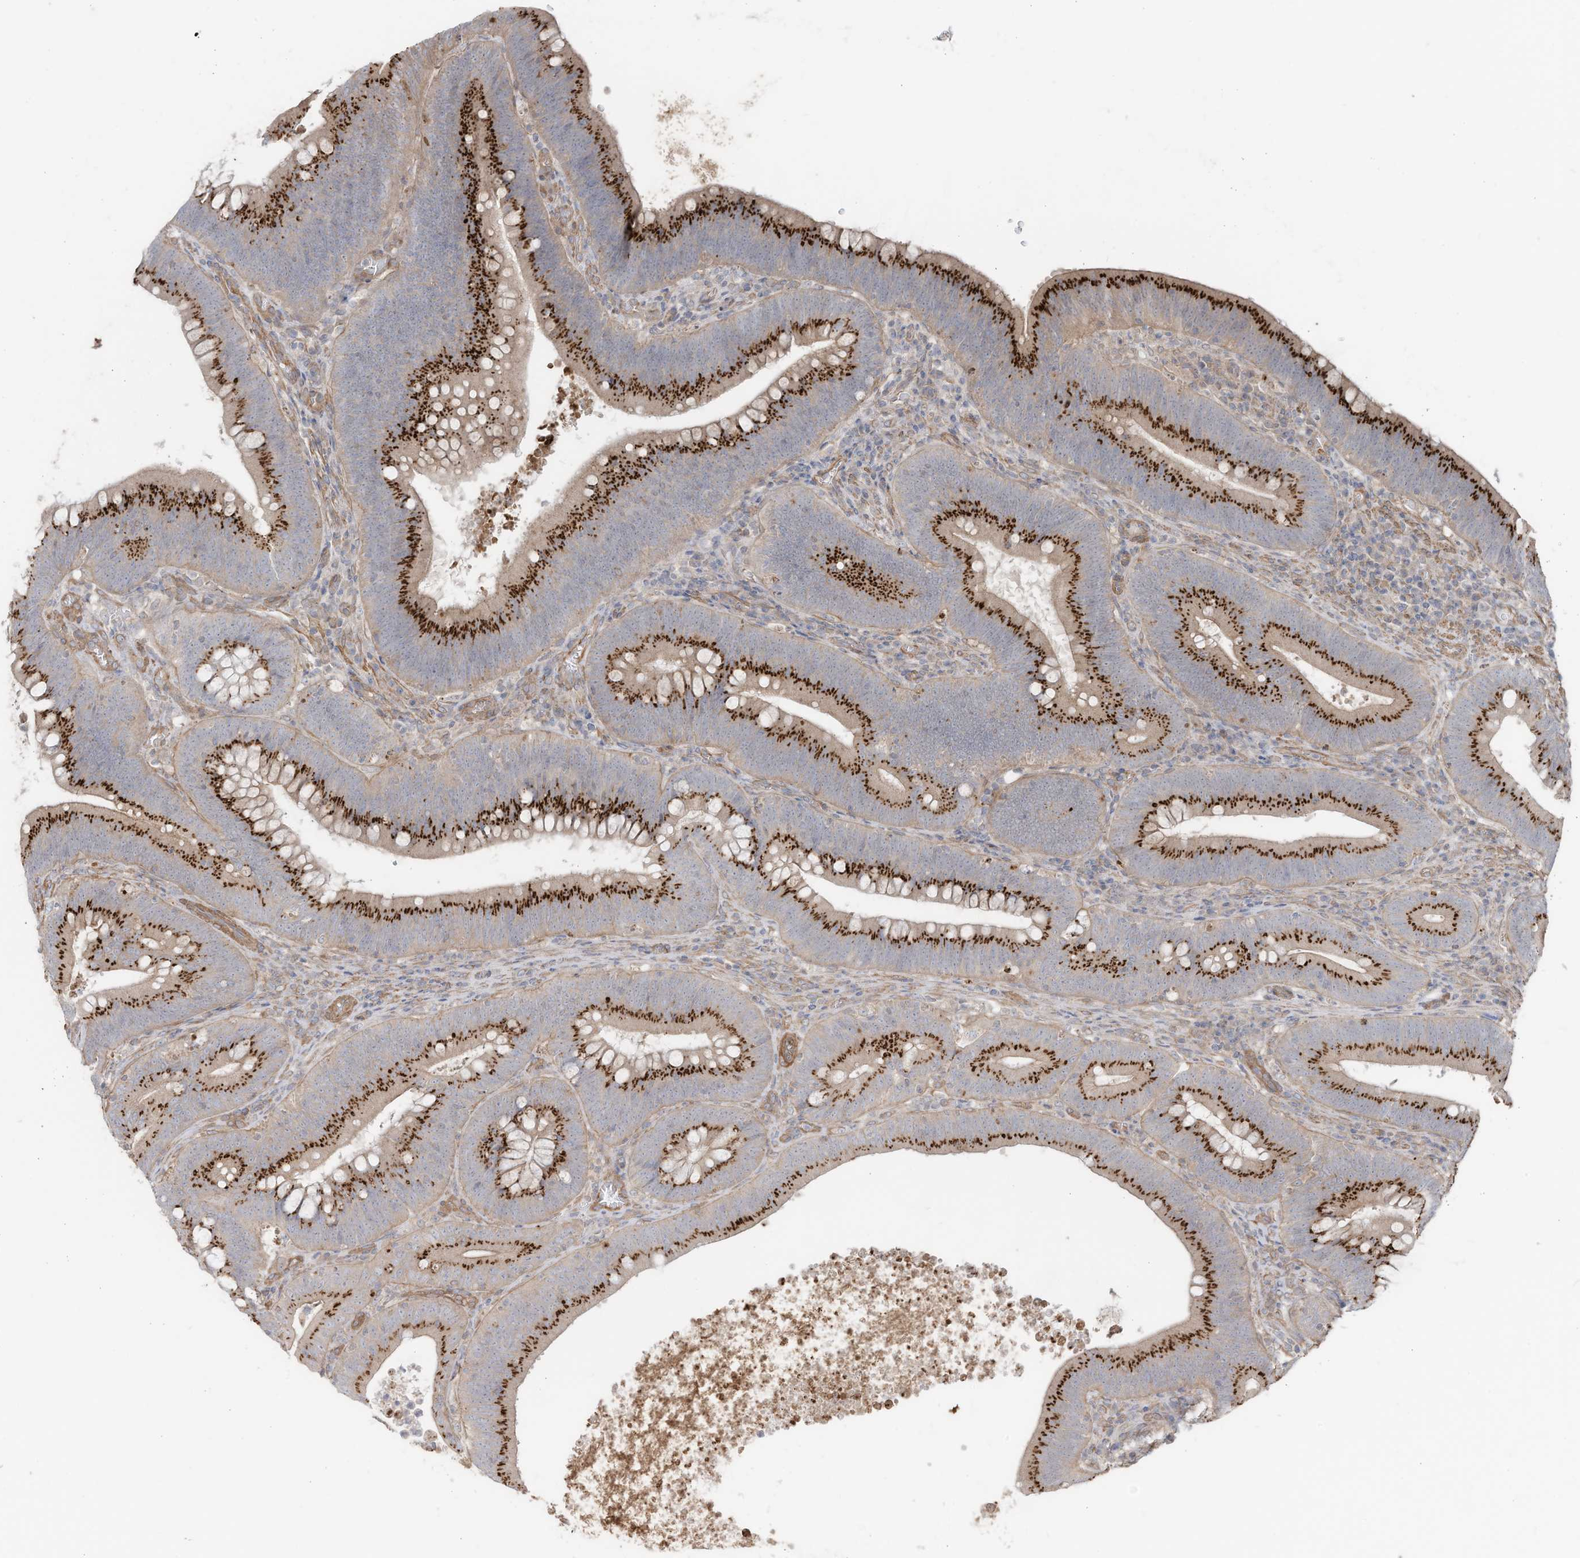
{"staining": {"intensity": "strong", "quantity": ">75%", "location": "cytoplasmic/membranous"}, "tissue": "colorectal cancer", "cell_type": "Tumor cells", "image_type": "cancer", "snomed": [{"axis": "morphology", "description": "Normal tissue, NOS"}, {"axis": "topography", "description": "Colon"}], "caption": "The micrograph exhibits a brown stain indicating the presence of a protein in the cytoplasmic/membranous of tumor cells in colorectal cancer.", "gene": "SLC17A7", "patient": {"sex": "female", "age": 82}}